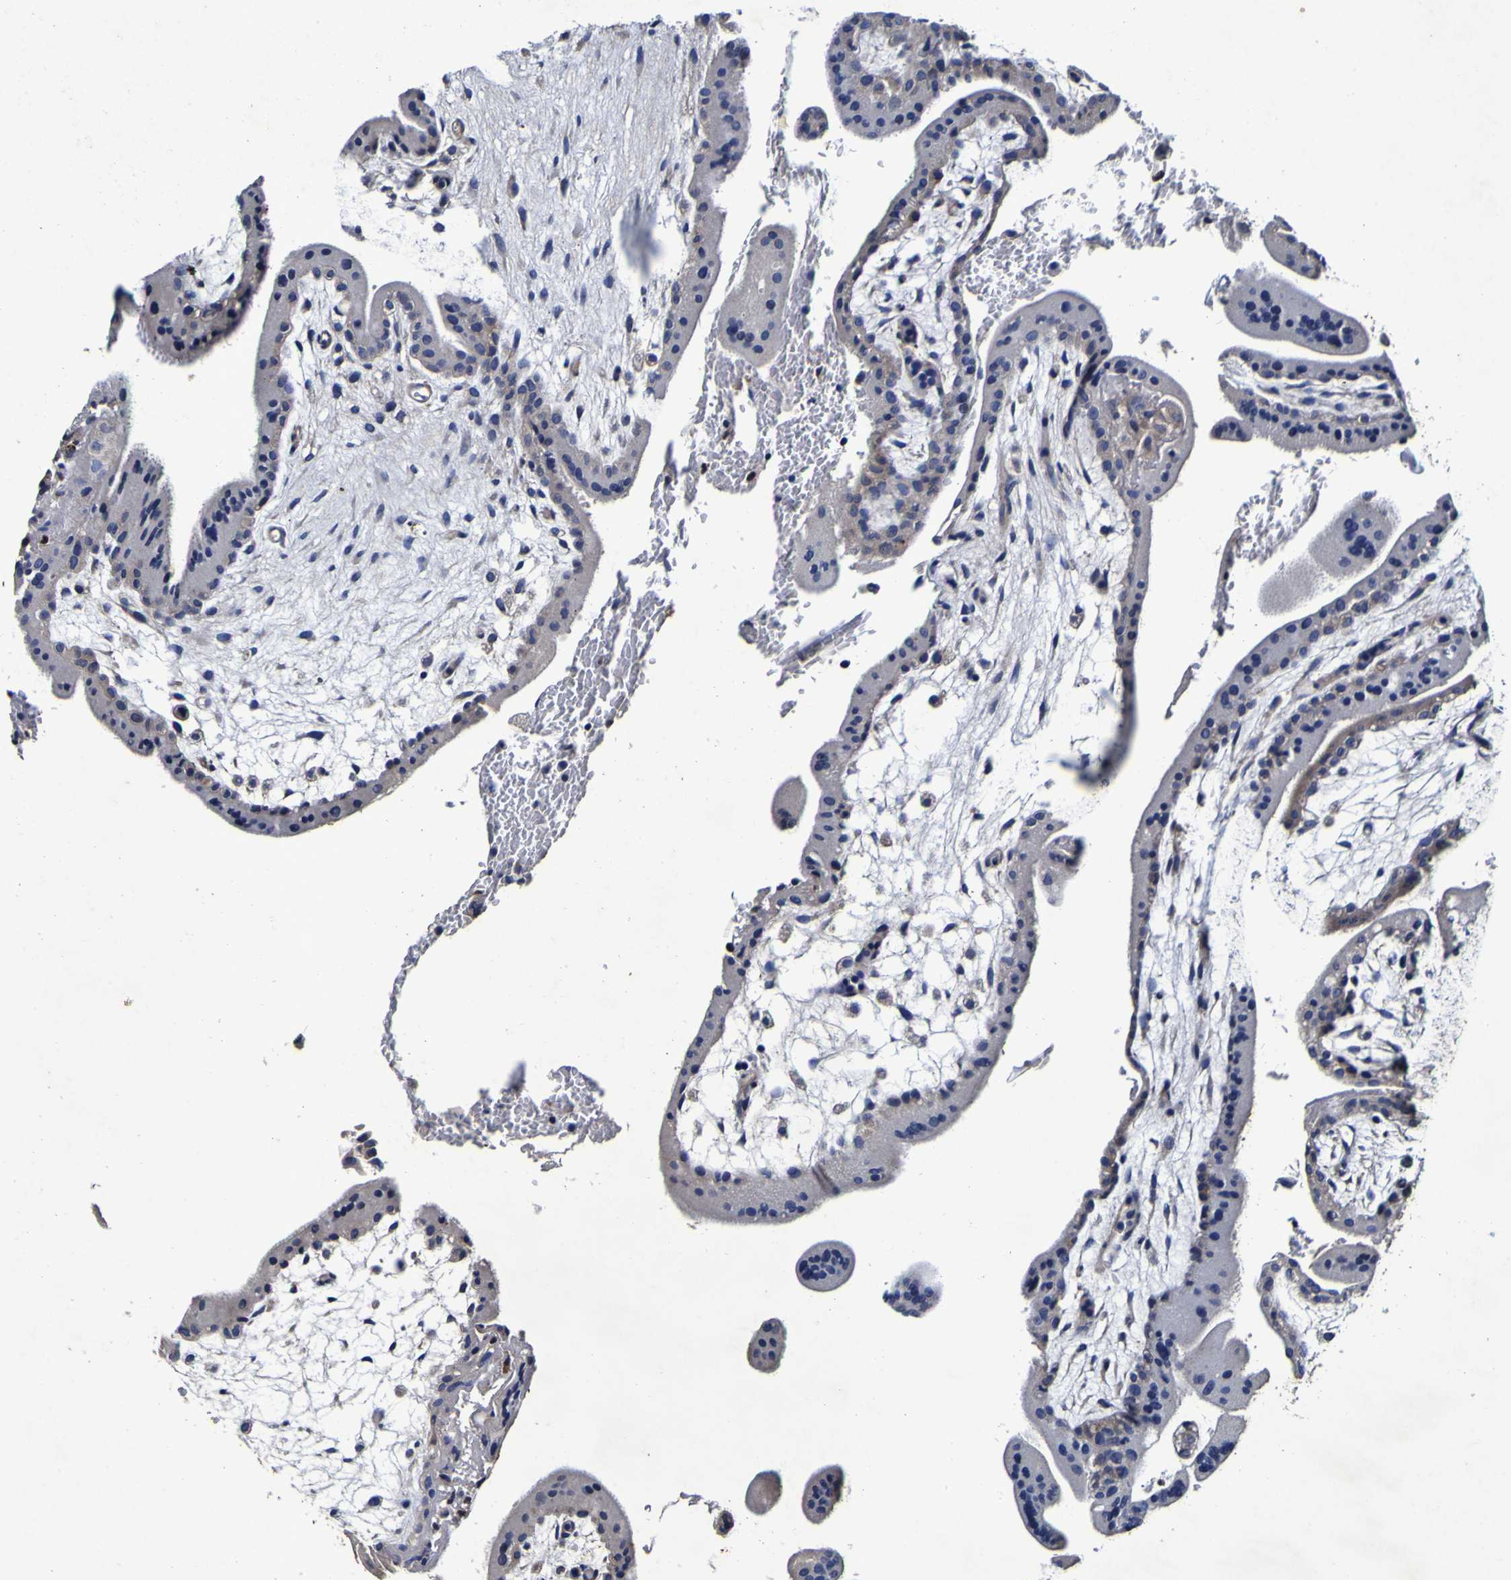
{"staining": {"intensity": "negative", "quantity": "none", "location": "none"}, "tissue": "placenta", "cell_type": "Trophoblastic cells", "image_type": "normal", "snomed": [{"axis": "morphology", "description": "Normal tissue, NOS"}, {"axis": "topography", "description": "Placenta"}], "caption": "Protein analysis of benign placenta shows no significant expression in trophoblastic cells. (Immunohistochemistry (ihc), brightfield microscopy, high magnification).", "gene": "PANK4", "patient": {"sex": "female", "age": 35}}